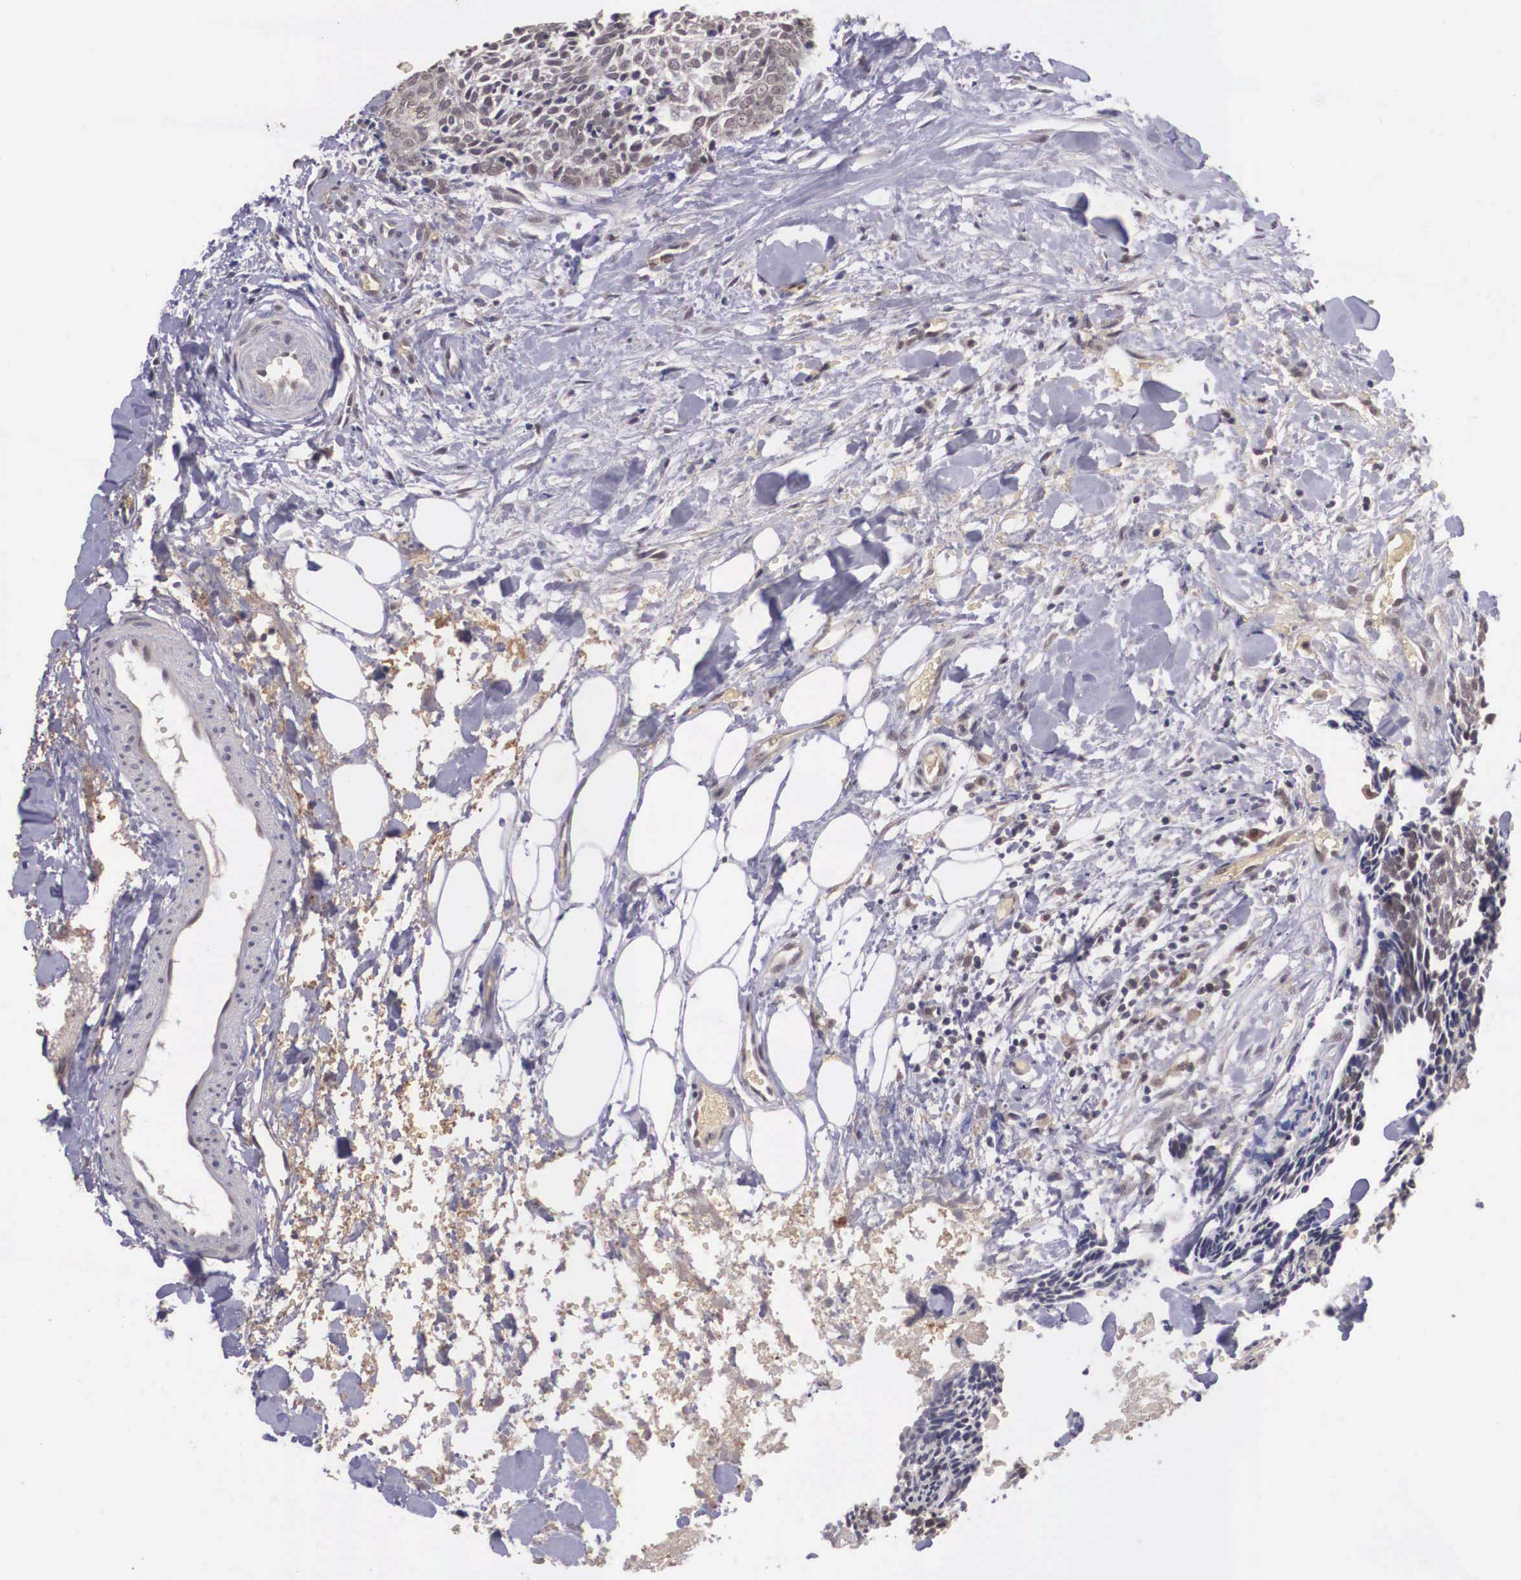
{"staining": {"intensity": "weak", "quantity": ">75%", "location": "cytoplasmic/membranous"}, "tissue": "head and neck cancer", "cell_type": "Tumor cells", "image_type": "cancer", "snomed": [{"axis": "morphology", "description": "Squamous cell carcinoma, NOS"}, {"axis": "topography", "description": "Salivary gland"}, {"axis": "topography", "description": "Head-Neck"}], "caption": "Immunohistochemical staining of squamous cell carcinoma (head and neck) displays low levels of weak cytoplasmic/membranous protein staining in about >75% of tumor cells.", "gene": "VASH1", "patient": {"sex": "male", "age": 70}}